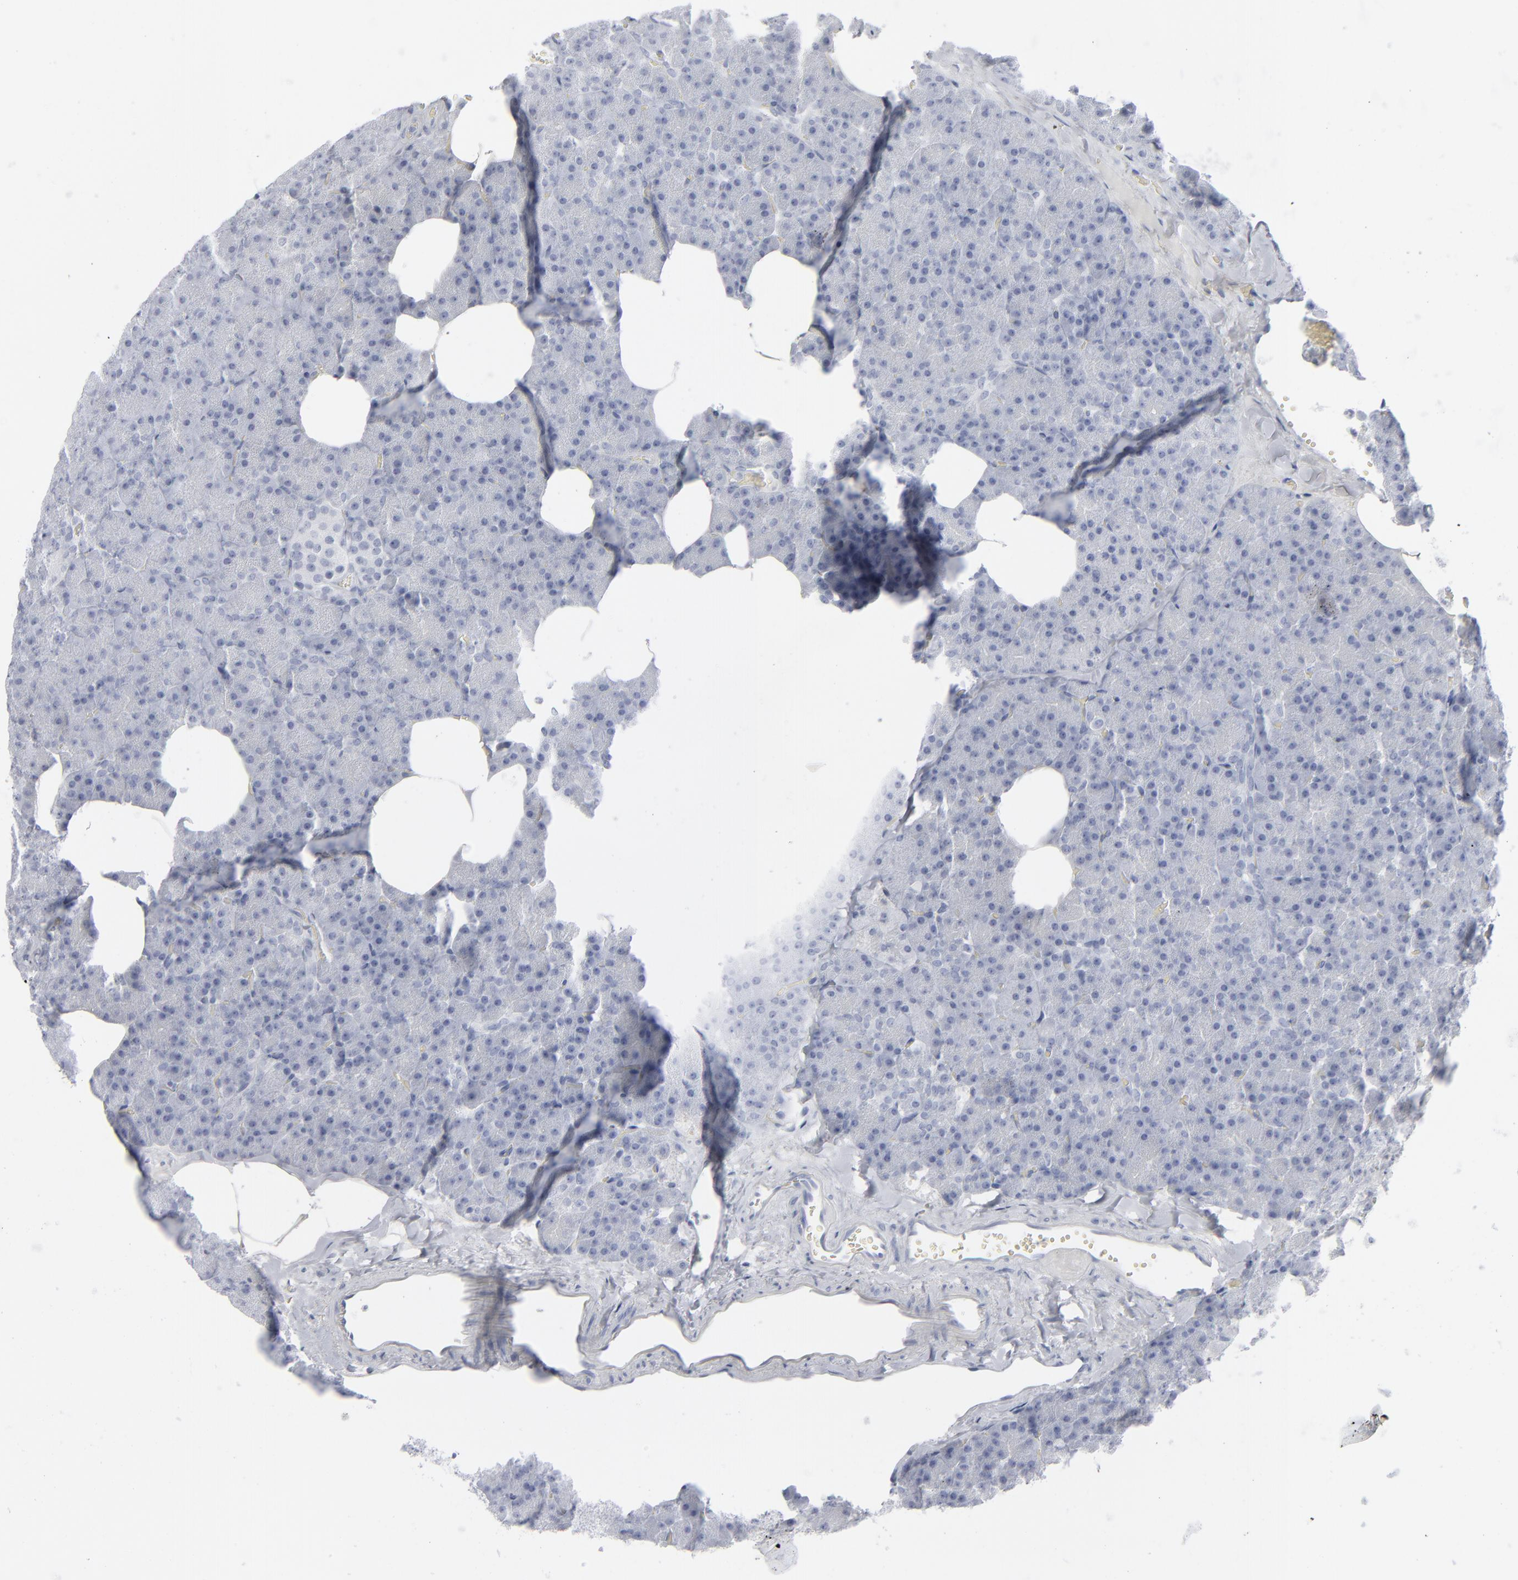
{"staining": {"intensity": "negative", "quantity": "none", "location": "none"}, "tissue": "pancreas", "cell_type": "Exocrine glandular cells", "image_type": "normal", "snomed": [{"axis": "morphology", "description": "Normal tissue, NOS"}, {"axis": "topography", "description": "Pancreas"}], "caption": "Exocrine glandular cells show no significant protein staining in normal pancreas.", "gene": "MSLN", "patient": {"sex": "female", "age": 35}}